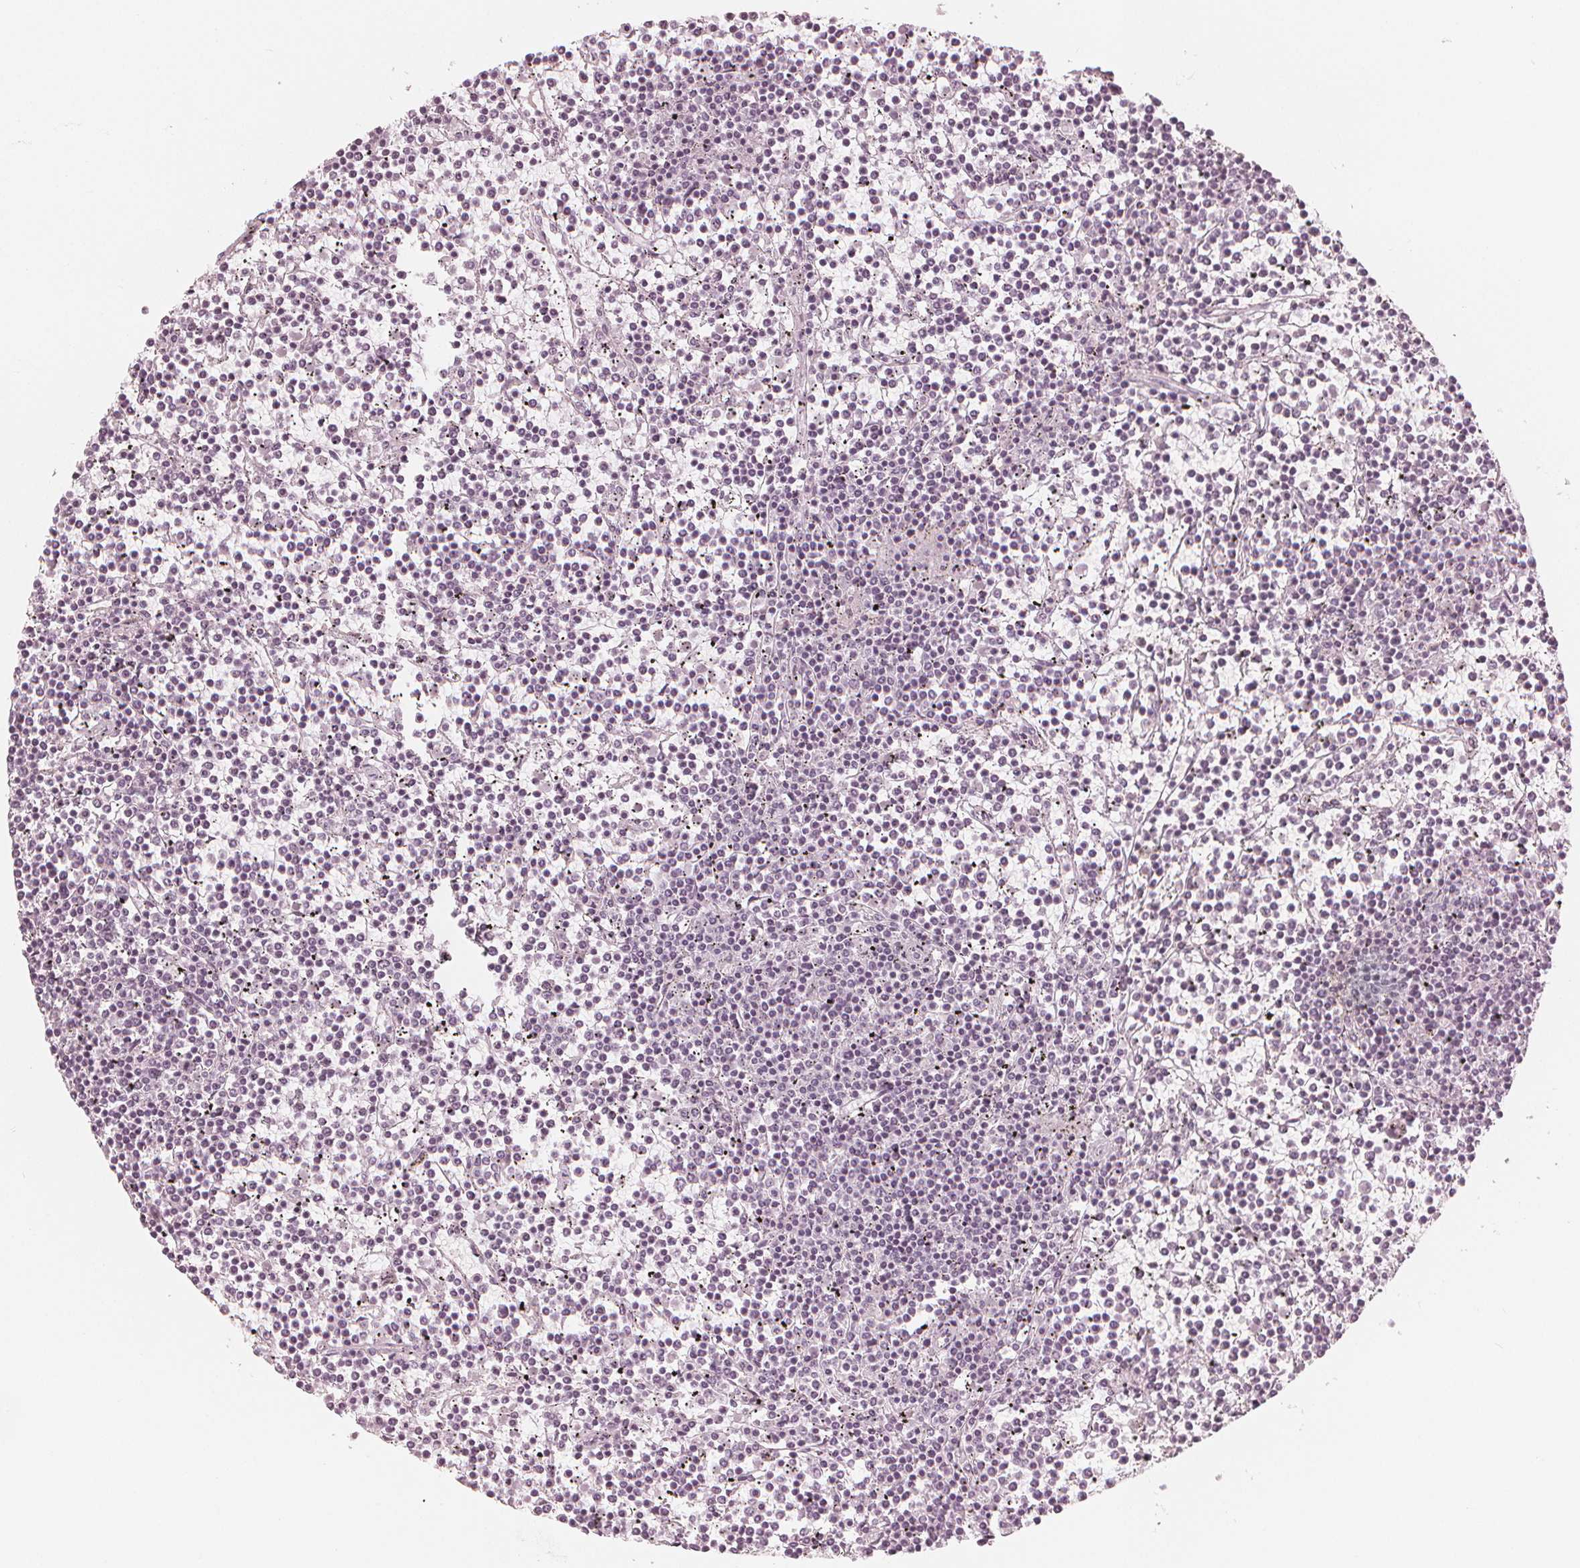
{"staining": {"intensity": "negative", "quantity": "none", "location": "none"}, "tissue": "lymphoma", "cell_type": "Tumor cells", "image_type": "cancer", "snomed": [{"axis": "morphology", "description": "Malignant lymphoma, non-Hodgkin's type, Low grade"}, {"axis": "topography", "description": "Spleen"}], "caption": "IHC image of human lymphoma stained for a protein (brown), which reveals no positivity in tumor cells.", "gene": "PAEP", "patient": {"sex": "female", "age": 19}}